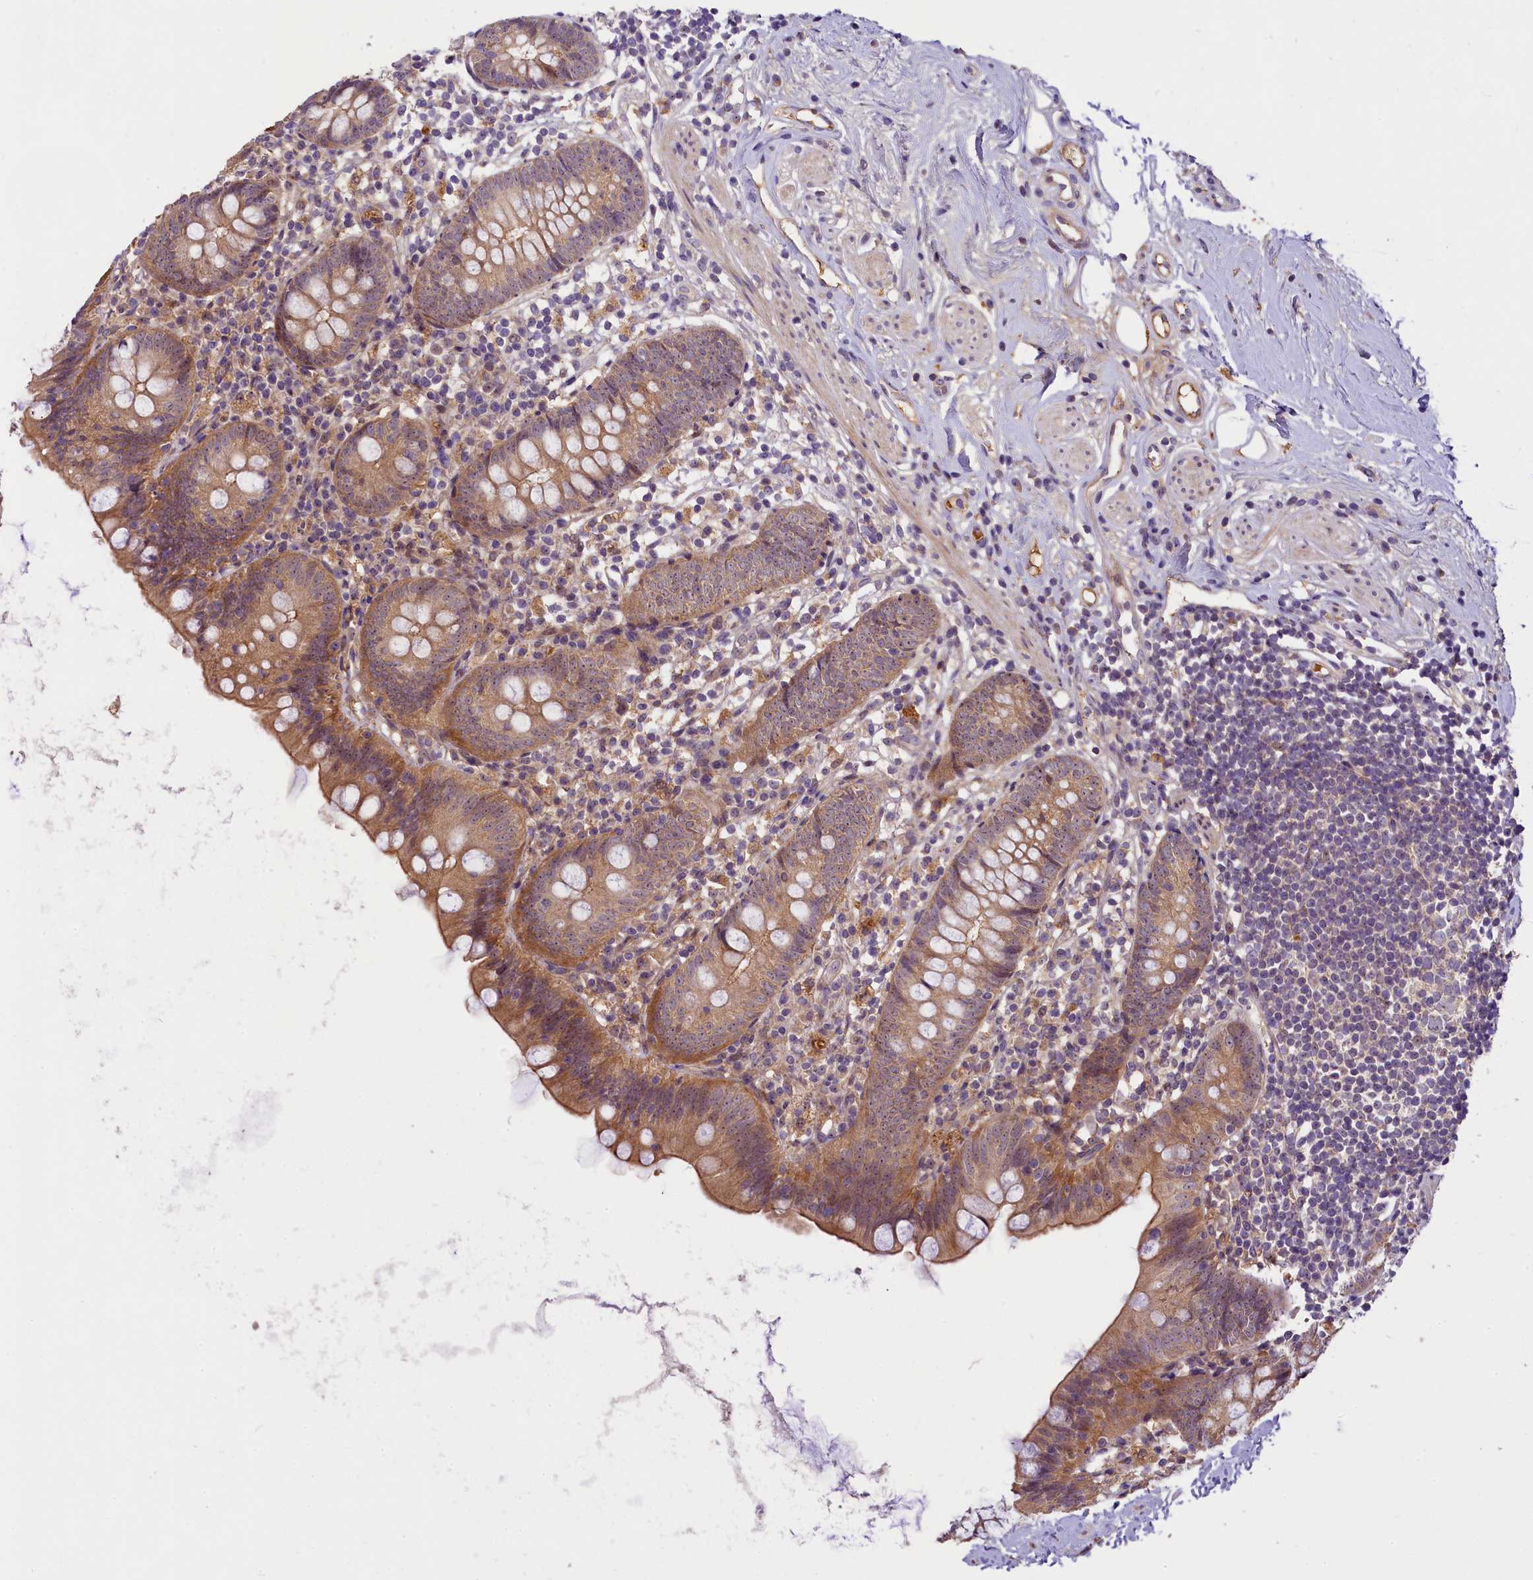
{"staining": {"intensity": "moderate", "quantity": ">75%", "location": "cytoplasmic/membranous"}, "tissue": "appendix", "cell_type": "Glandular cells", "image_type": "normal", "snomed": [{"axis": "morphology", "description": "Normal tissue, NOS"}, {"axis": "topography", "description": "Appendix"}], "caption": "Appendix stained with IHC displays moderate cytoplasmic/membranous expression in approximately >75% of glandular cells.", "gene": "UBXN6", "patient": {"sex": "female", "age": 62}}